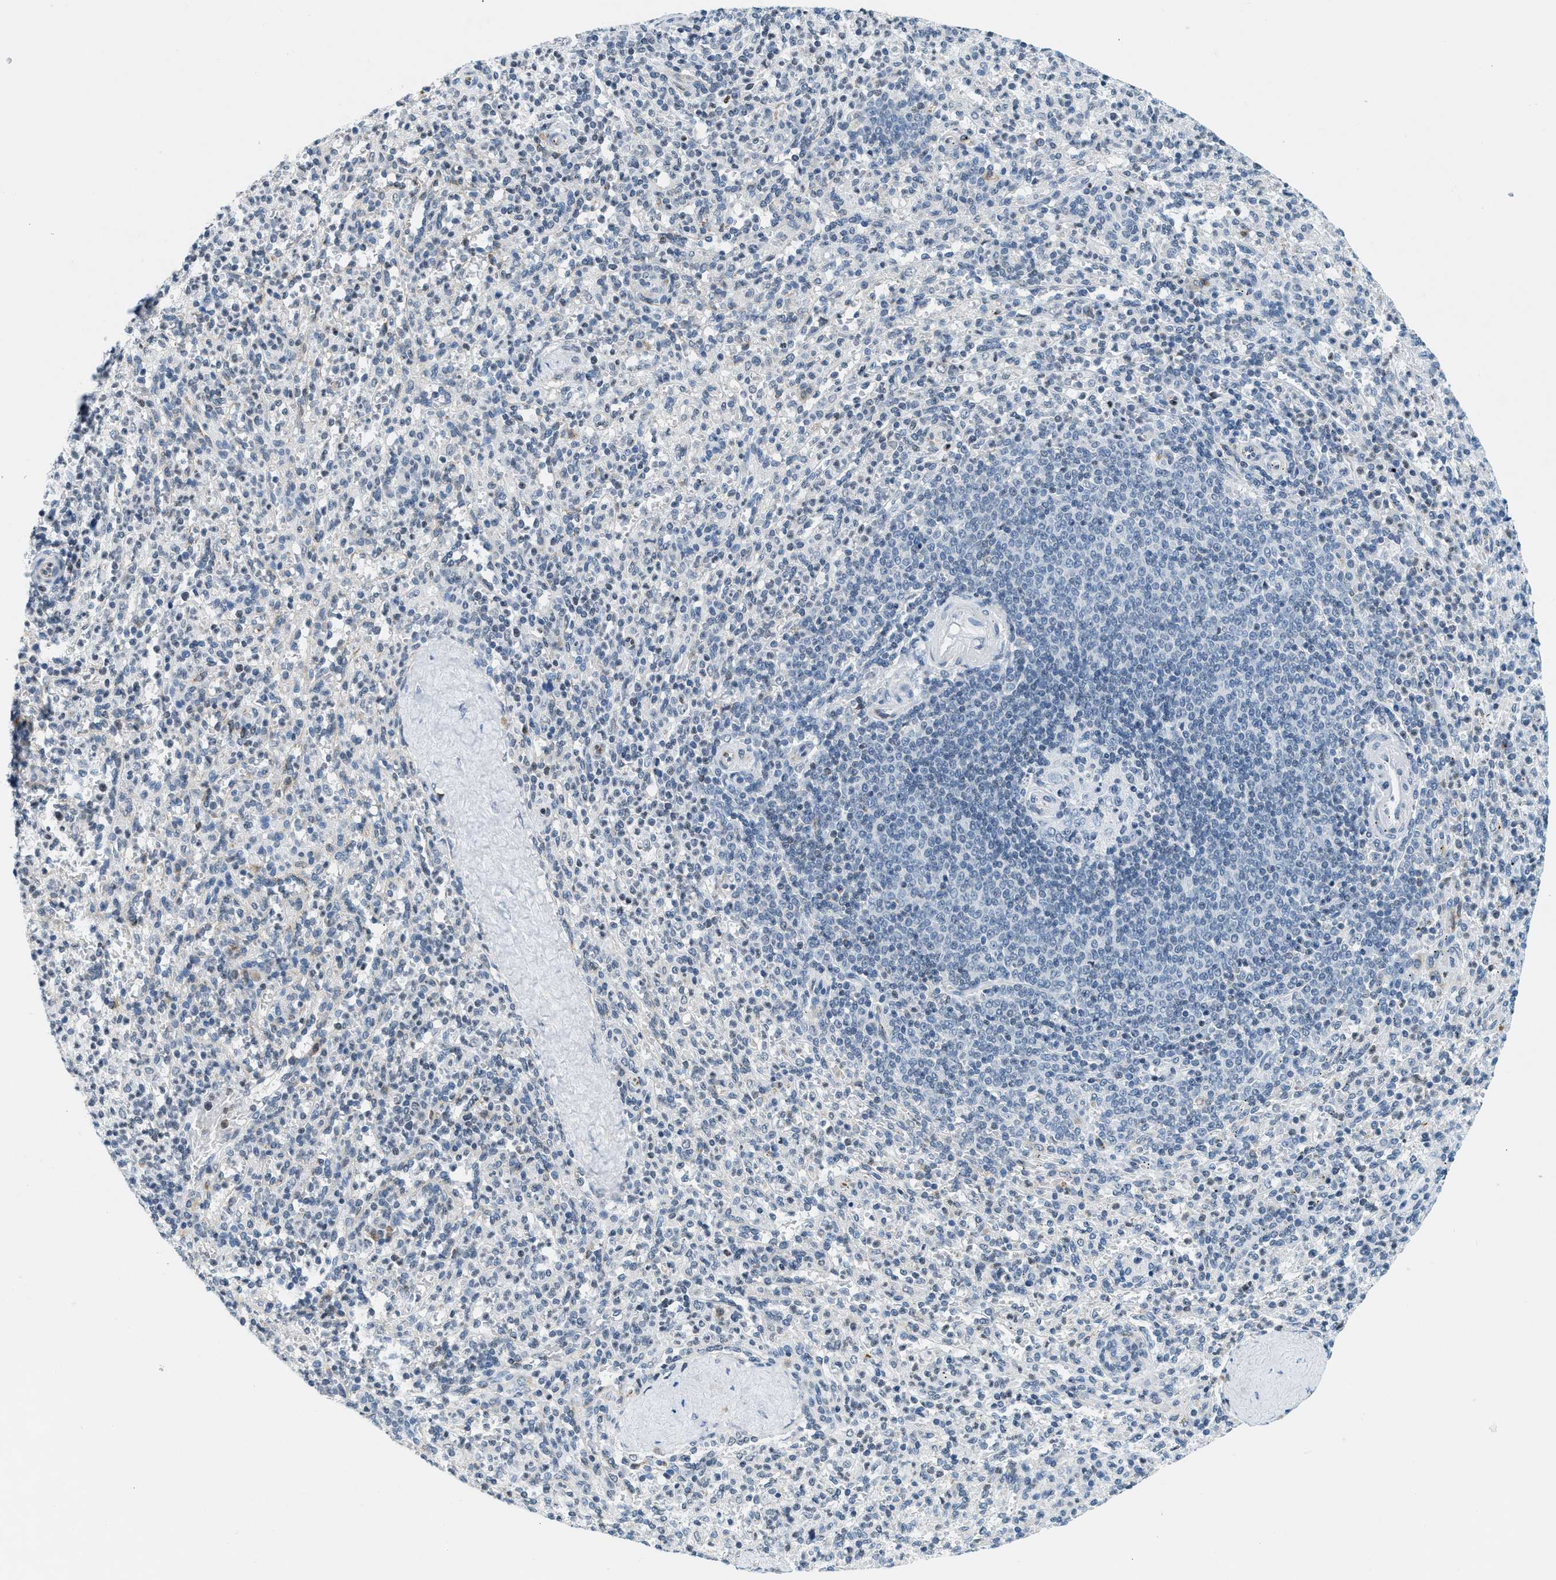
{"staining": {"intensity": "negative", "quantity": "none", "location": "none"}, "tissue": "spleen", "cell_type": "Cells in red pulp", "image_type": "normal", "snomed": [{"axis": "morphology", "description": "Normal tissue, NOS"}, {"axis": "topography", "description": "Spleen"}], "caption": "Histopathology image shows no protein expression in cells in red pulp of normal spleen. (Brightfield microscopy of DAB (3,3'-diaminobenzidine) immunohistochemistry (IHC) at high magnification).", "gene": "UVRAG", "patient": {"sex": "male", "age": 36}}